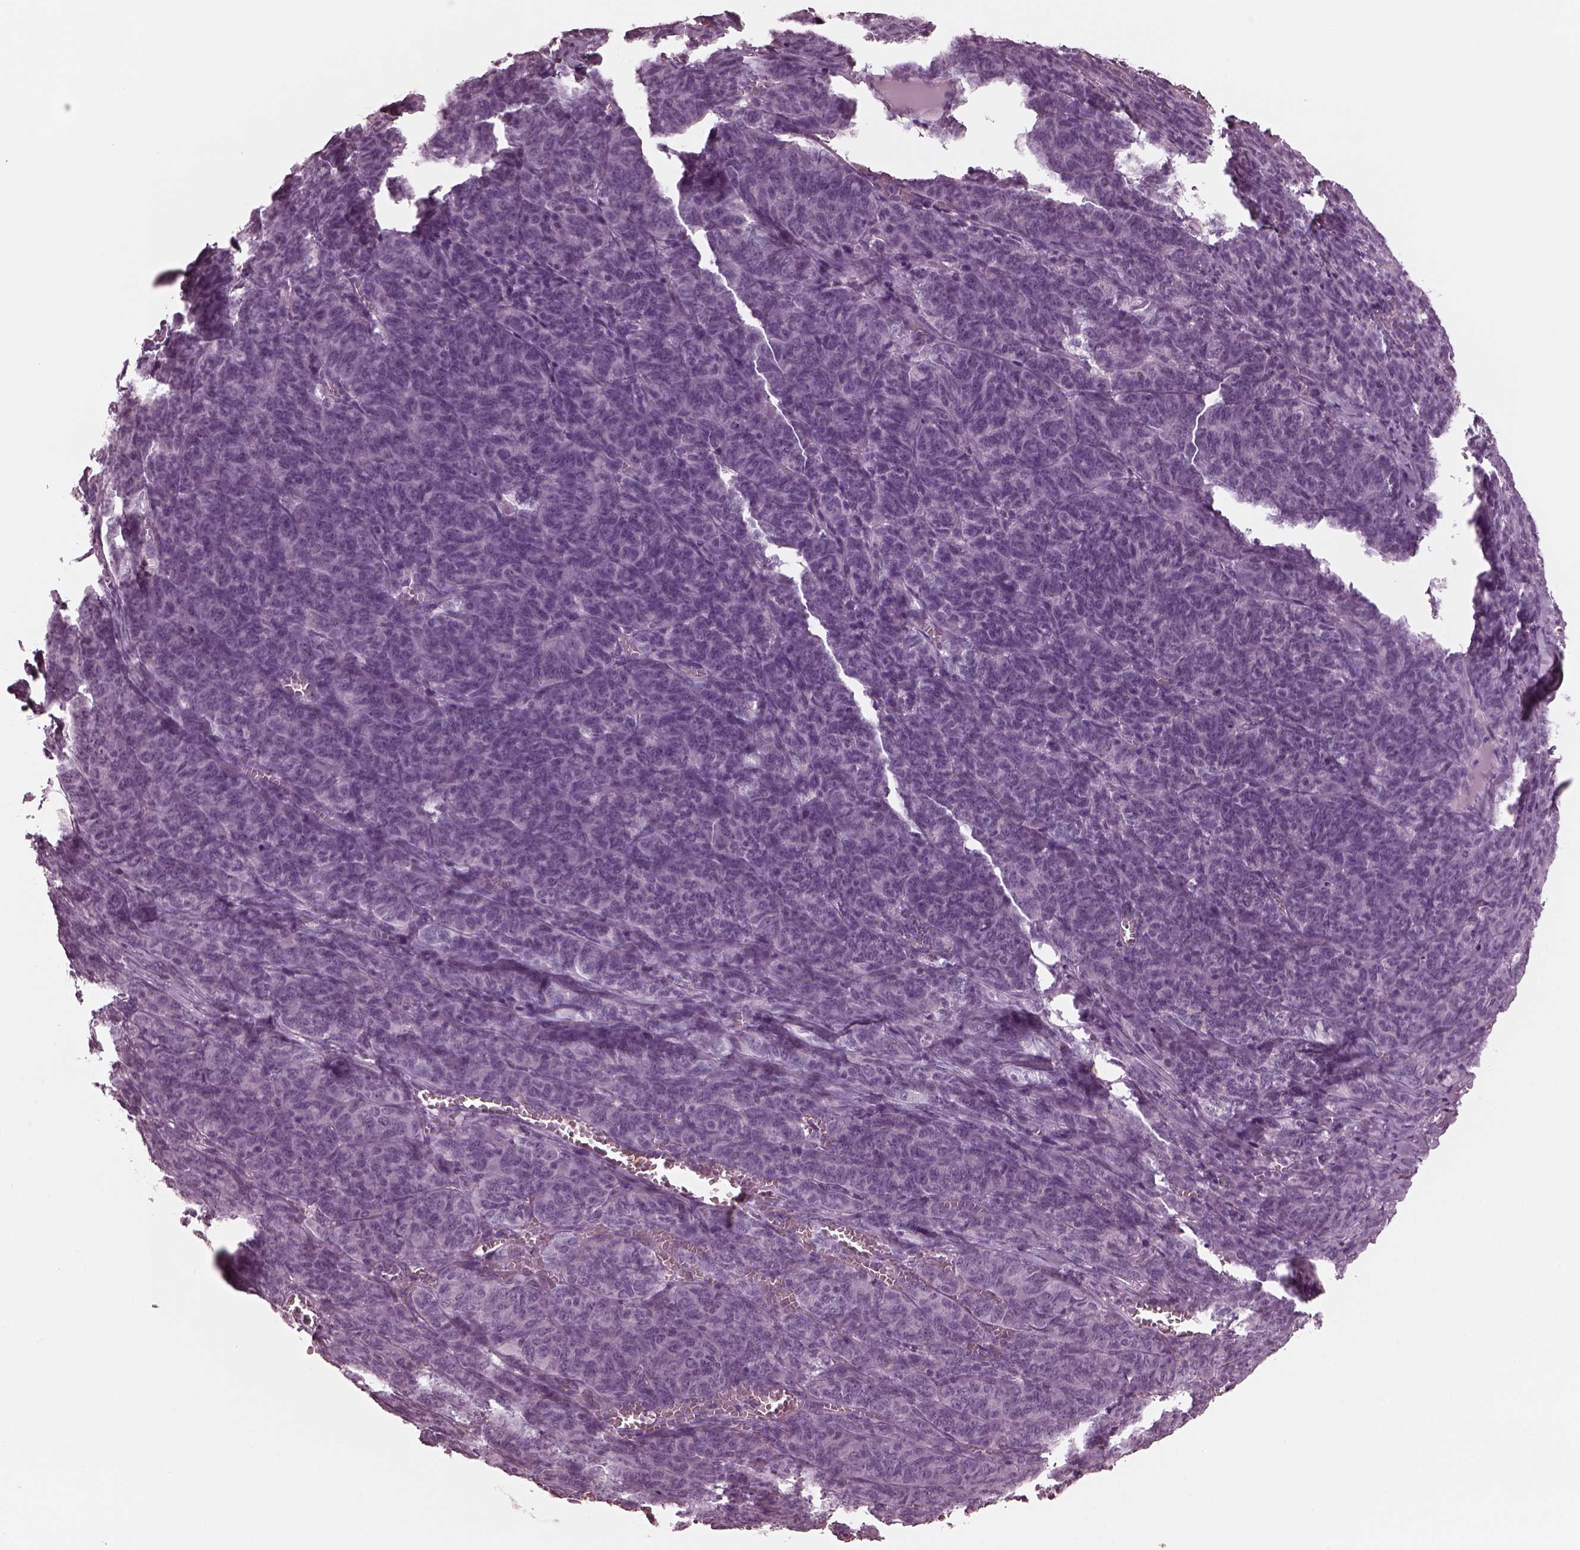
{"staining": {"intensity": "negative", "quantity": "none", "location": "none"}, "tissue": "ovarian cancer", "cell_type": "Tumor cells", "image_type": "cancer", "snomed": [{"axis": "morphology", "description": "Carcinoma, endometroid"}, {"axis": "topography", "description": "Ovary"}], "caption": "IHC image of neoplastic tissue: human ovarian cancer (endometroid carcinoma) stained with DAB (3,3'-diaminobenzidine) displays no significant protein staining in tumor cells.", "gene": "CGA", "patient": {"sex": "female", "age": 80}}